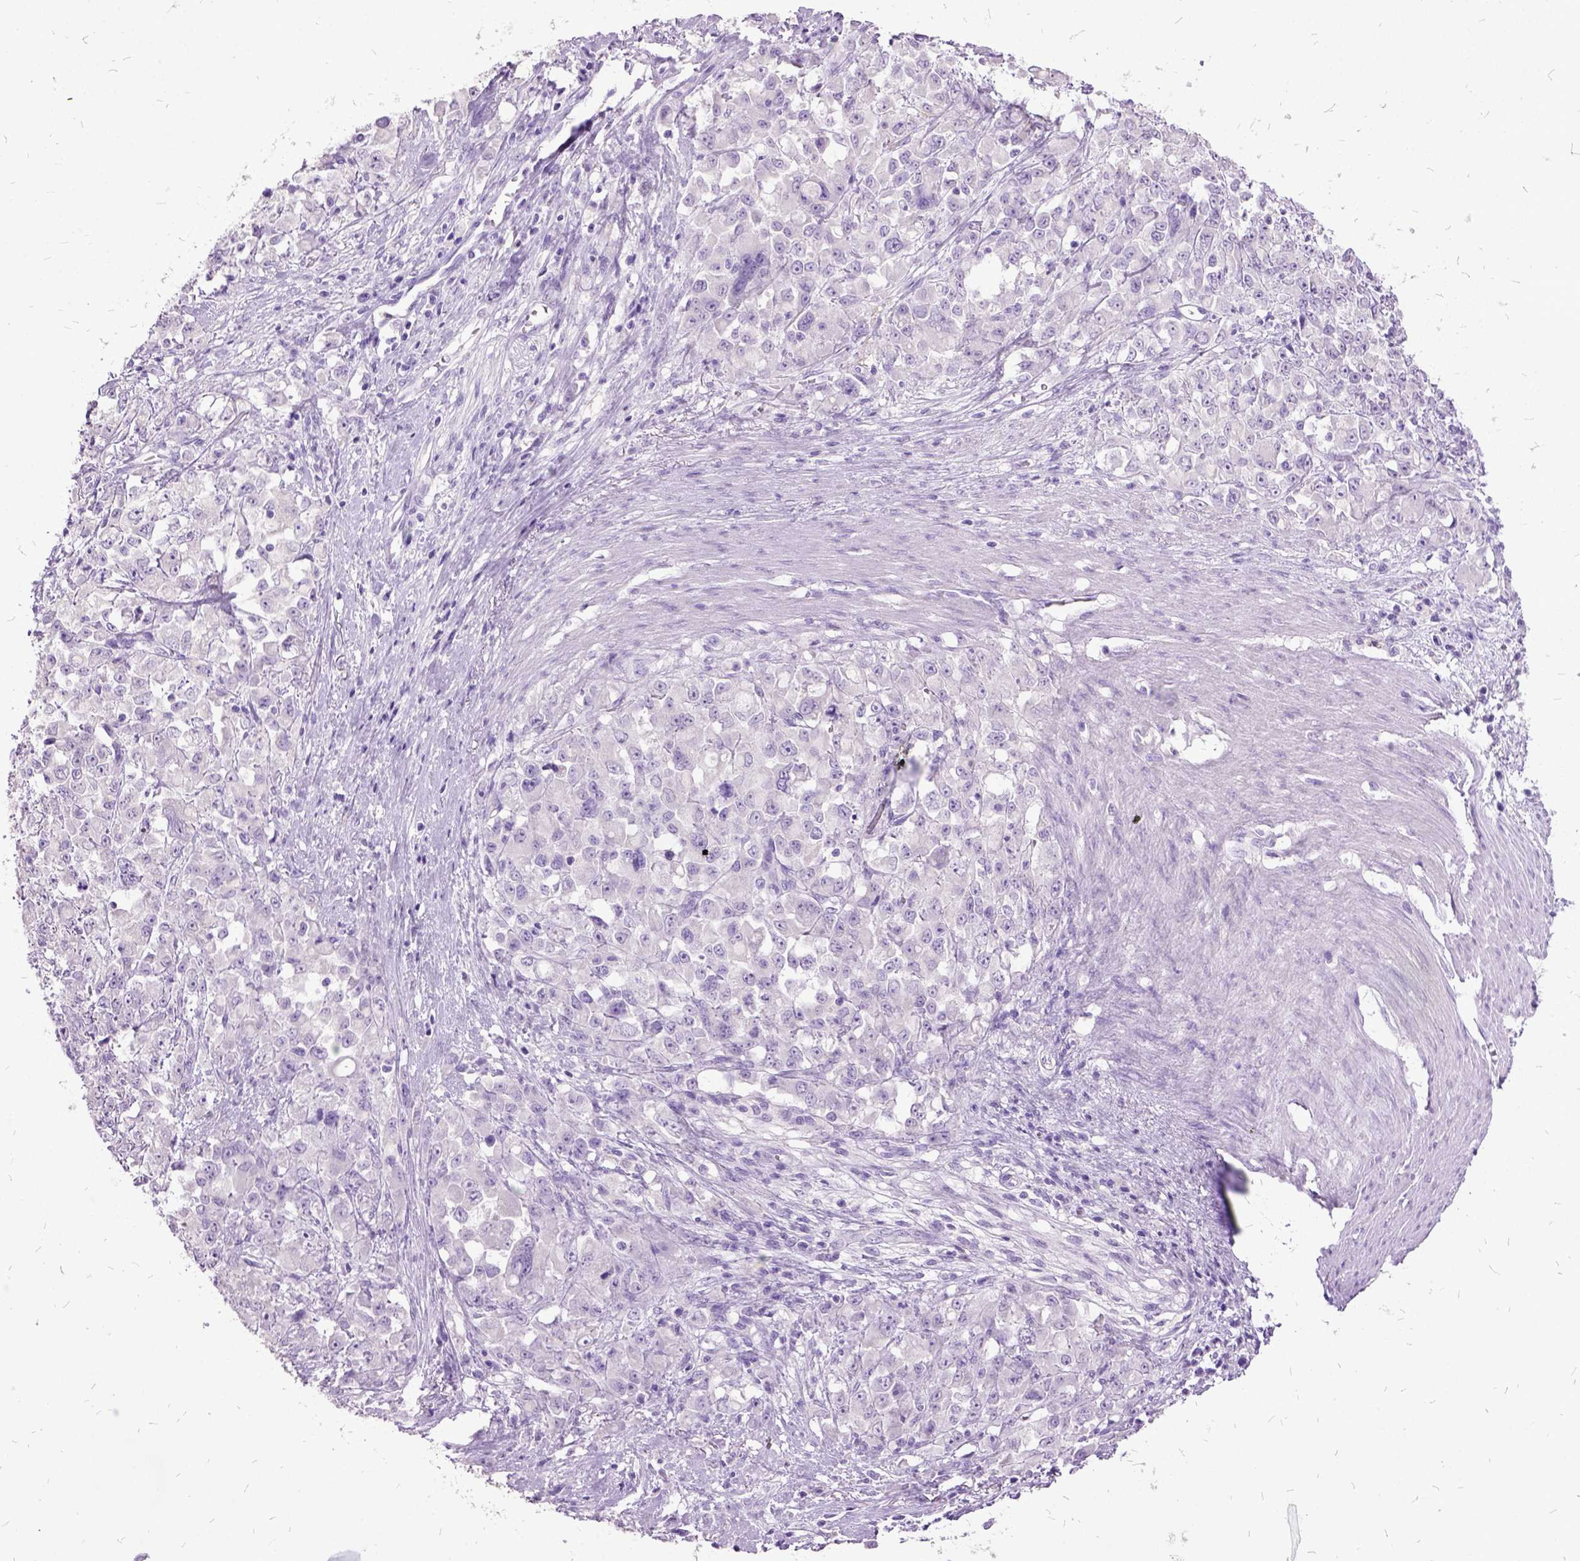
{"staining": {"intensity": "negative", "quantity": "none", "location": "none"}, "tissue": "stomach cancer", "cell_type": "Tumor cells", "image_type": "cancer", "snomed": [{"axis": "morphology", "description": "Adenocarcinoma, NOS"}, {"axis": "topography", "description": "Stomach"}], "caption": "A histopathology image of adenocarcinoma (stomach) stained for a protein displays no brown staining in tumor cells.", "gene": "MME", "patient": {"sex": "female", "age": 76}}